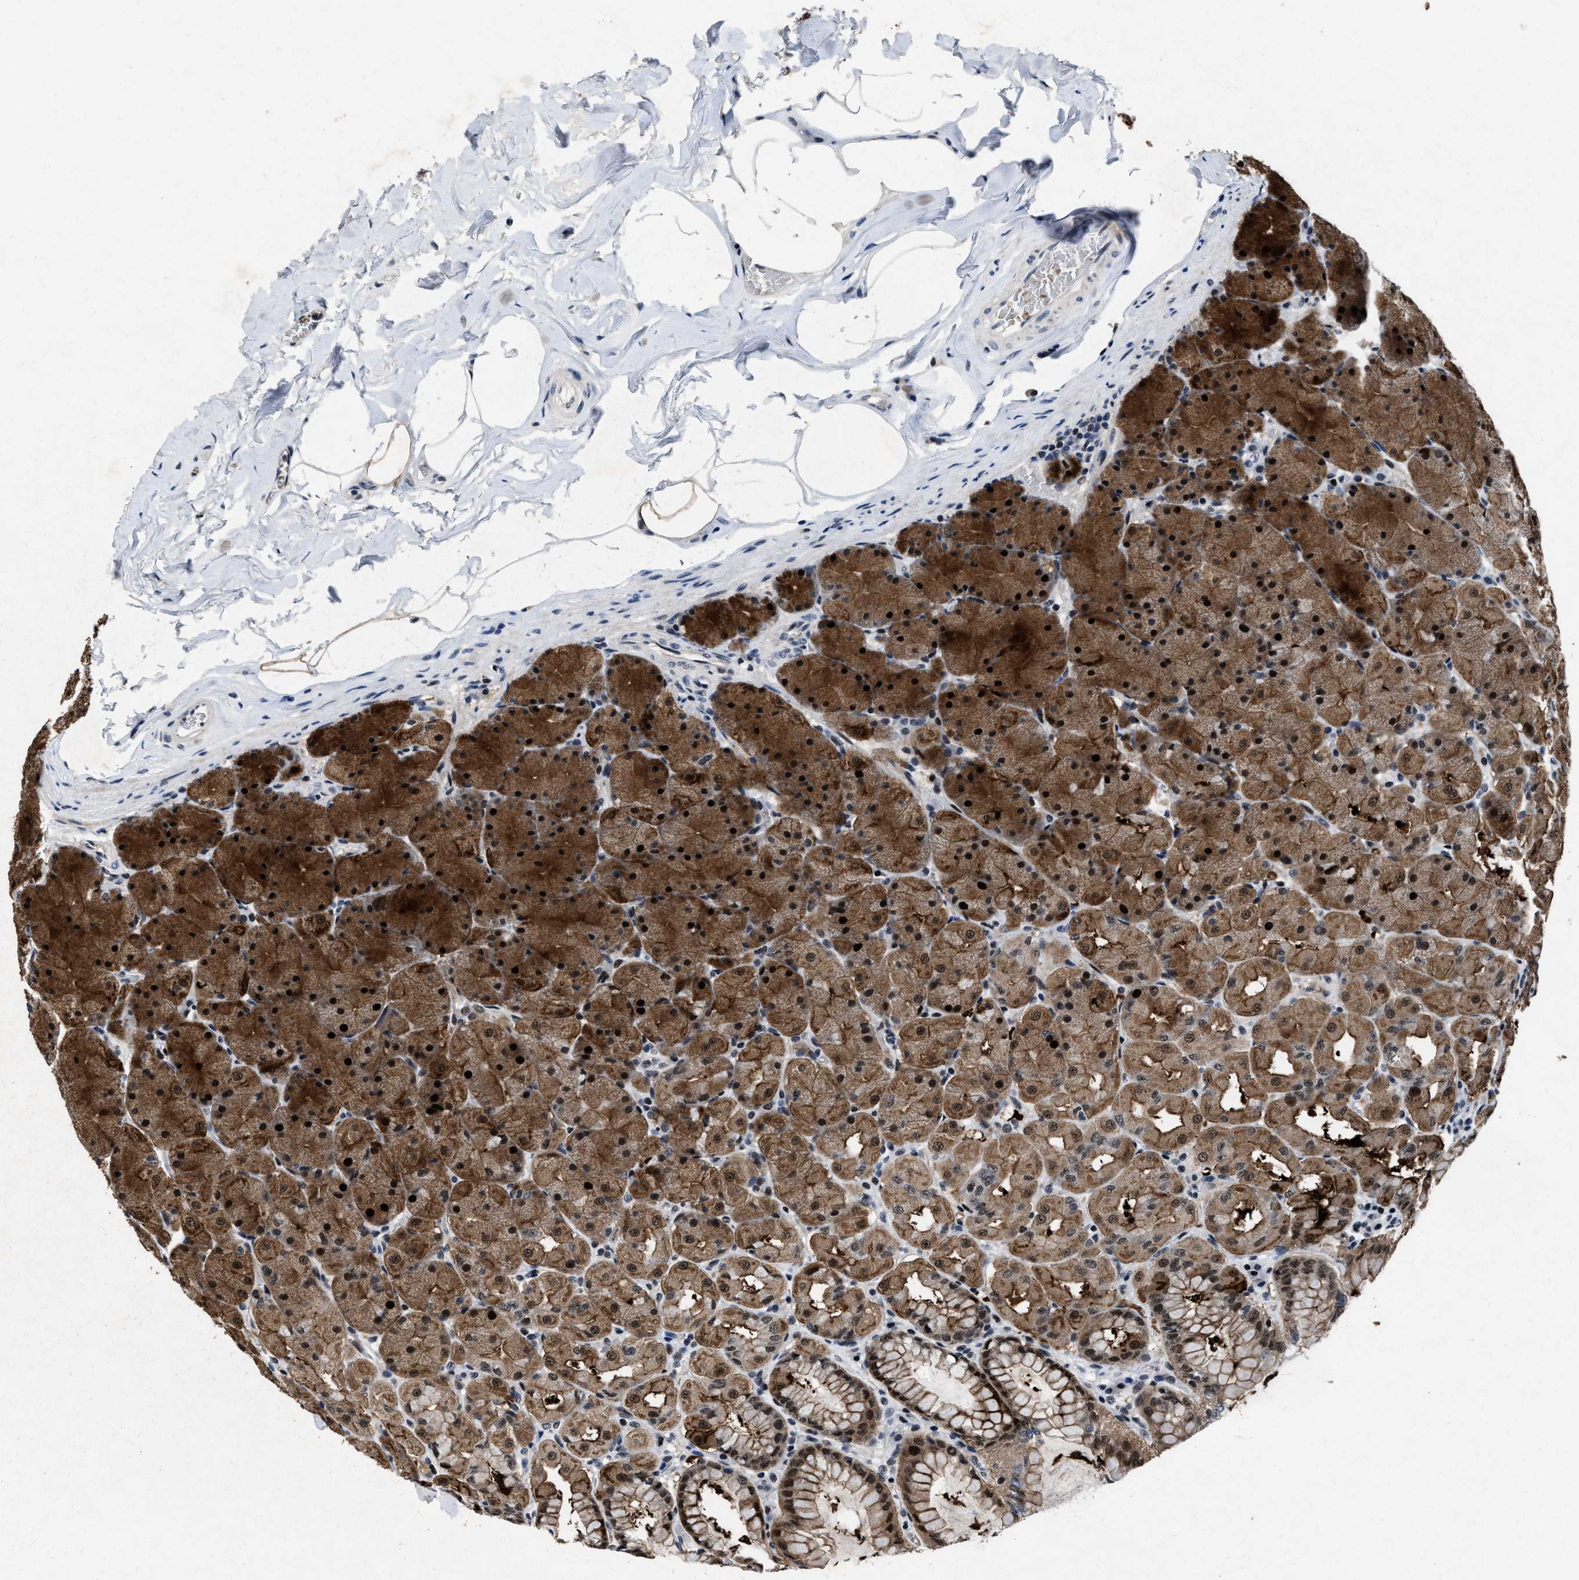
{"staining": {"intensity": "strong", "quantity": ">75%", "location": "cytoplasmic/membranous,nuclear"}, "tissue": "stomach", "cell_type": "Glandular cells", "image_type": "normal", "snomed": [{"axis": "morphology", "description": "Normal tissue, NOS"}, {"axis": "topography", "description": "Stomach, upper"}], "caption": "High-power microscopy captured an immunohistochemistry (IHC) histopathology image of unremarkable stomach, revealing strong cytoplasmic/membranous,nuclear expression in about >75% of glandular cells.", "gene": "ZNF233", "patient": {"sex": "female", "age": 56}}